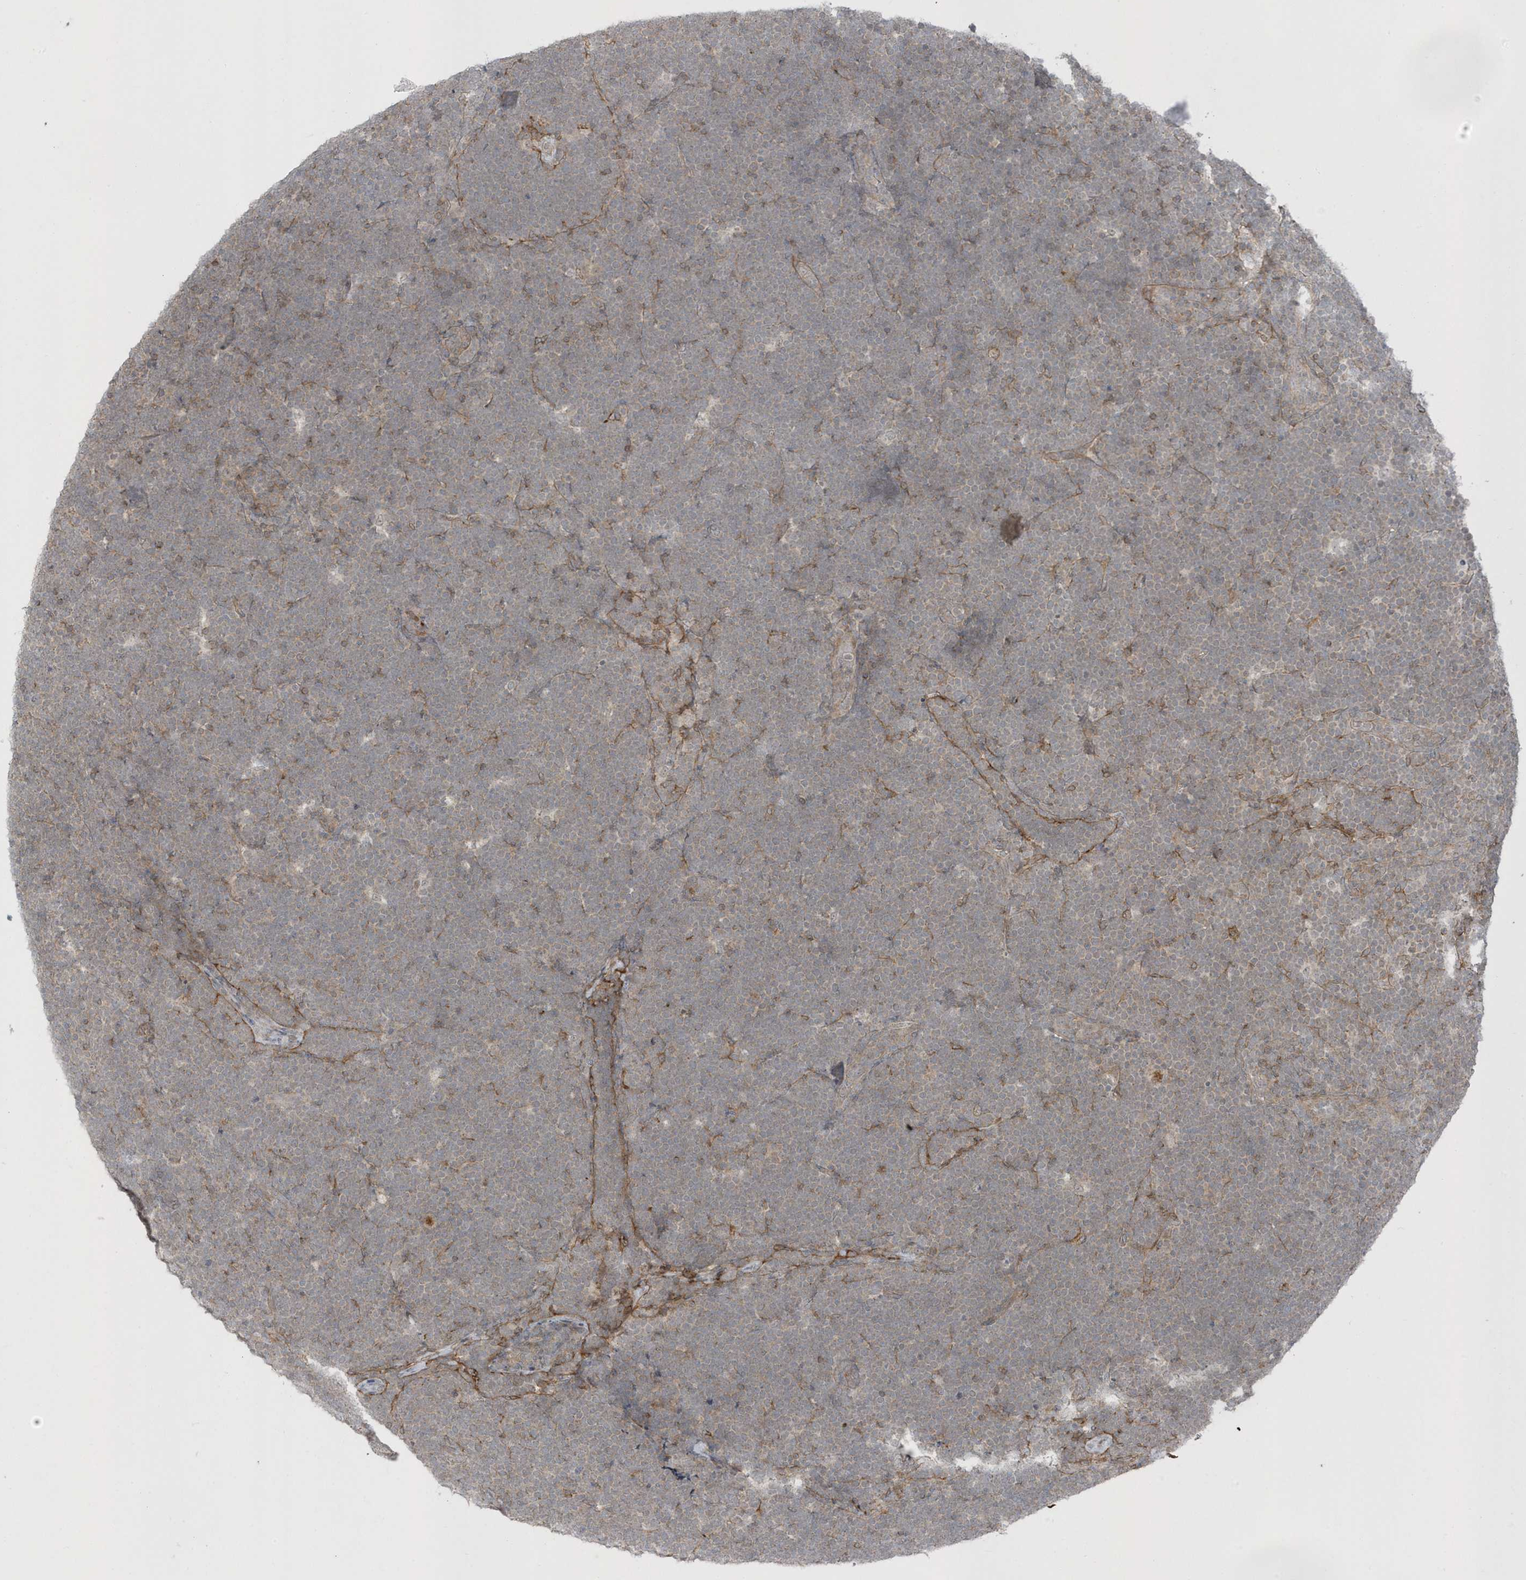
{"staining": {"intensity": "negative", "quantity": "none", "location": "none"}, "tissue": "lymphoma", "cell_type": "Tumor cells", "image_type": "cancer", "snomed": [{"axis": "morphology", "description": "Malignant lymphoma, non-Hodgkin's type, High grade"}, {"axis": "topography", "description": "Lymph node"}], "caption": "There is no significant staining in tumor cells of lymphoma. (DAB IHC with hematoxylin counter stain).", "gene": "PARD3B", "patient": {"sex": "male", "age": 13}}